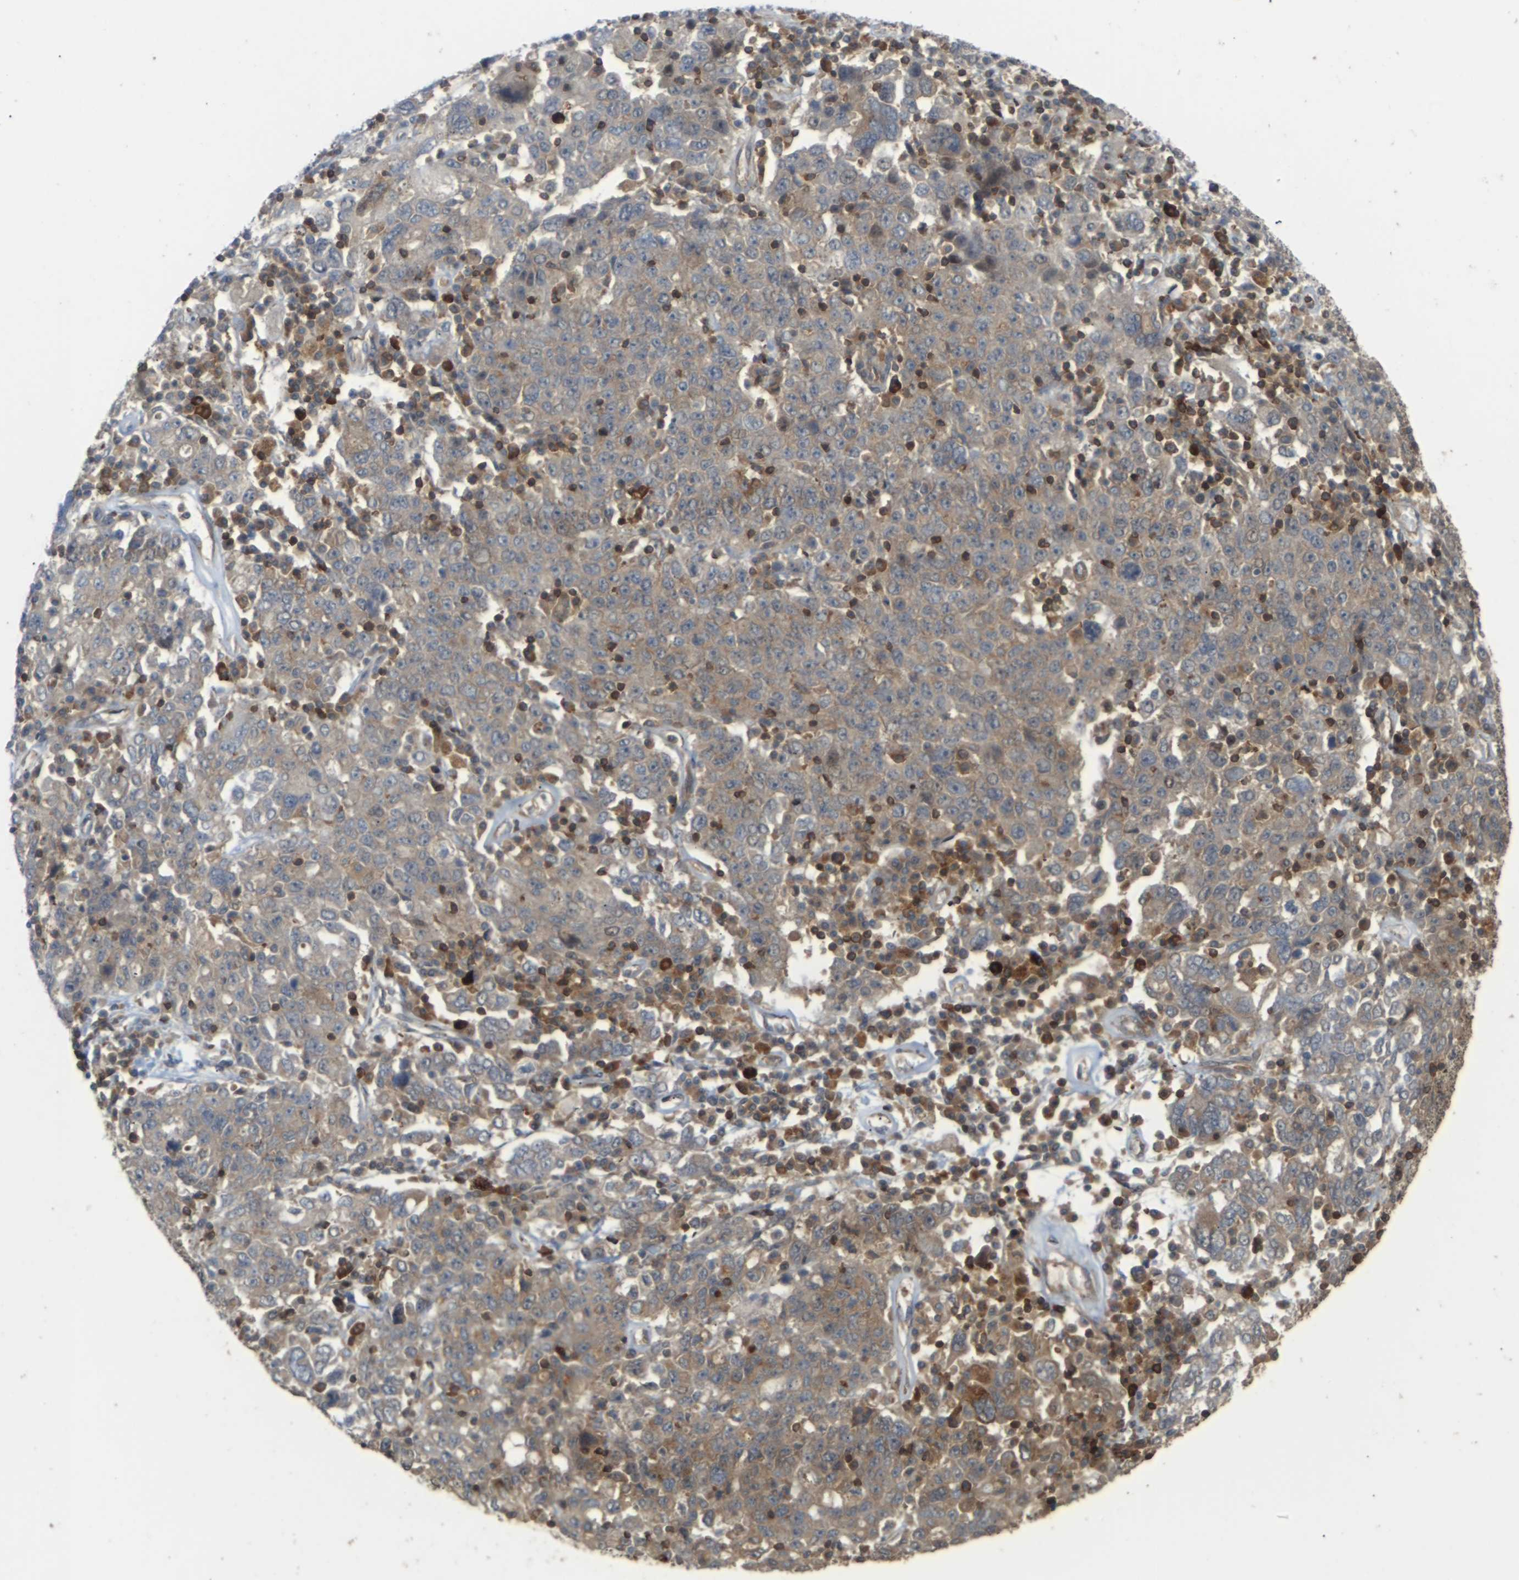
{"staining": {"intensity": "moderate", "quantity": ">75%", "location": "cytoplasmic/membranous"}, "tissue": "ovarian cancer", "cell_type": "Tumor cells", "image_type": "cancer", "snomed": [{"axis": "morphology", "description": "Carcinoma, endometroid"}, {"axis": "topography", "description": "Ovary"}], "caption": "A photomicrograph of human ovarian cancer stained for a protein displays moderate cytoplasmic/membranous brown staining in tumor cells. (Brightfield microscopy of DAB IHC at high magnification).", "gene": "KSR1", "patient": {"sex": "female", "age": 62}}